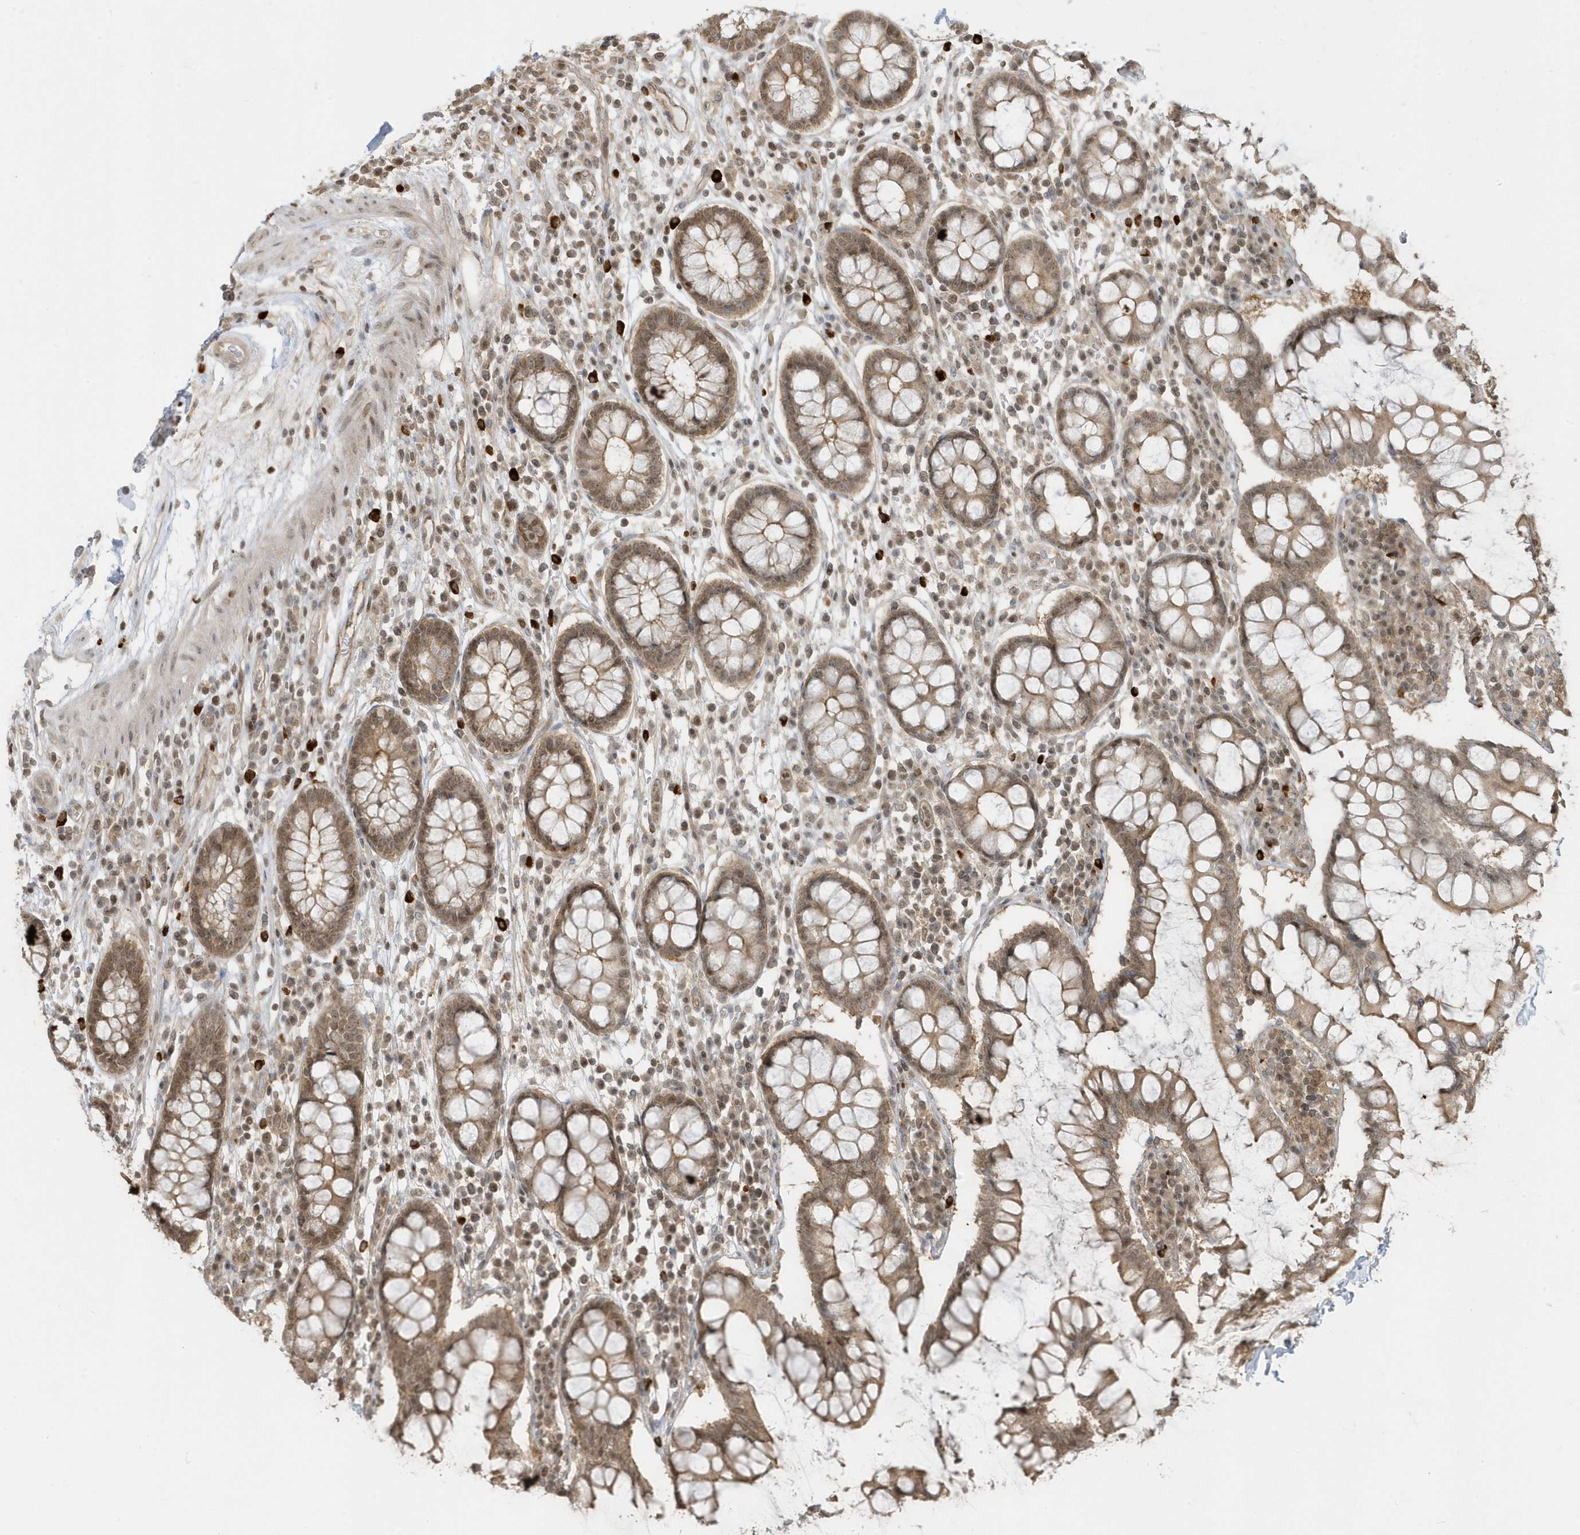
{"staining": {"intensity": "moderate", "quantity": ">75%", "location": "cytoplasmic/membranous,nuclear"}, "tissue": "colon", "cell_type": "Endothelial cells", "image_type": "normal", "snomed": [{"axis": "morphology", "description": "Normal tissue, NOS"}, {"axis": "topography", "description": "Colon"}], "caption": "High-power microscopy captured an immunohistochemistry (IHC) micrograph of benign colon, revealing moderate cytoplasmic/membranous,nuclear positivity in about >75% of endothelial cells. (brown staining indicates protein expression, while blue staining denotes nuclei).", "gene": "PPP1R7", "patient": {"sex": "female", "age": 79}}